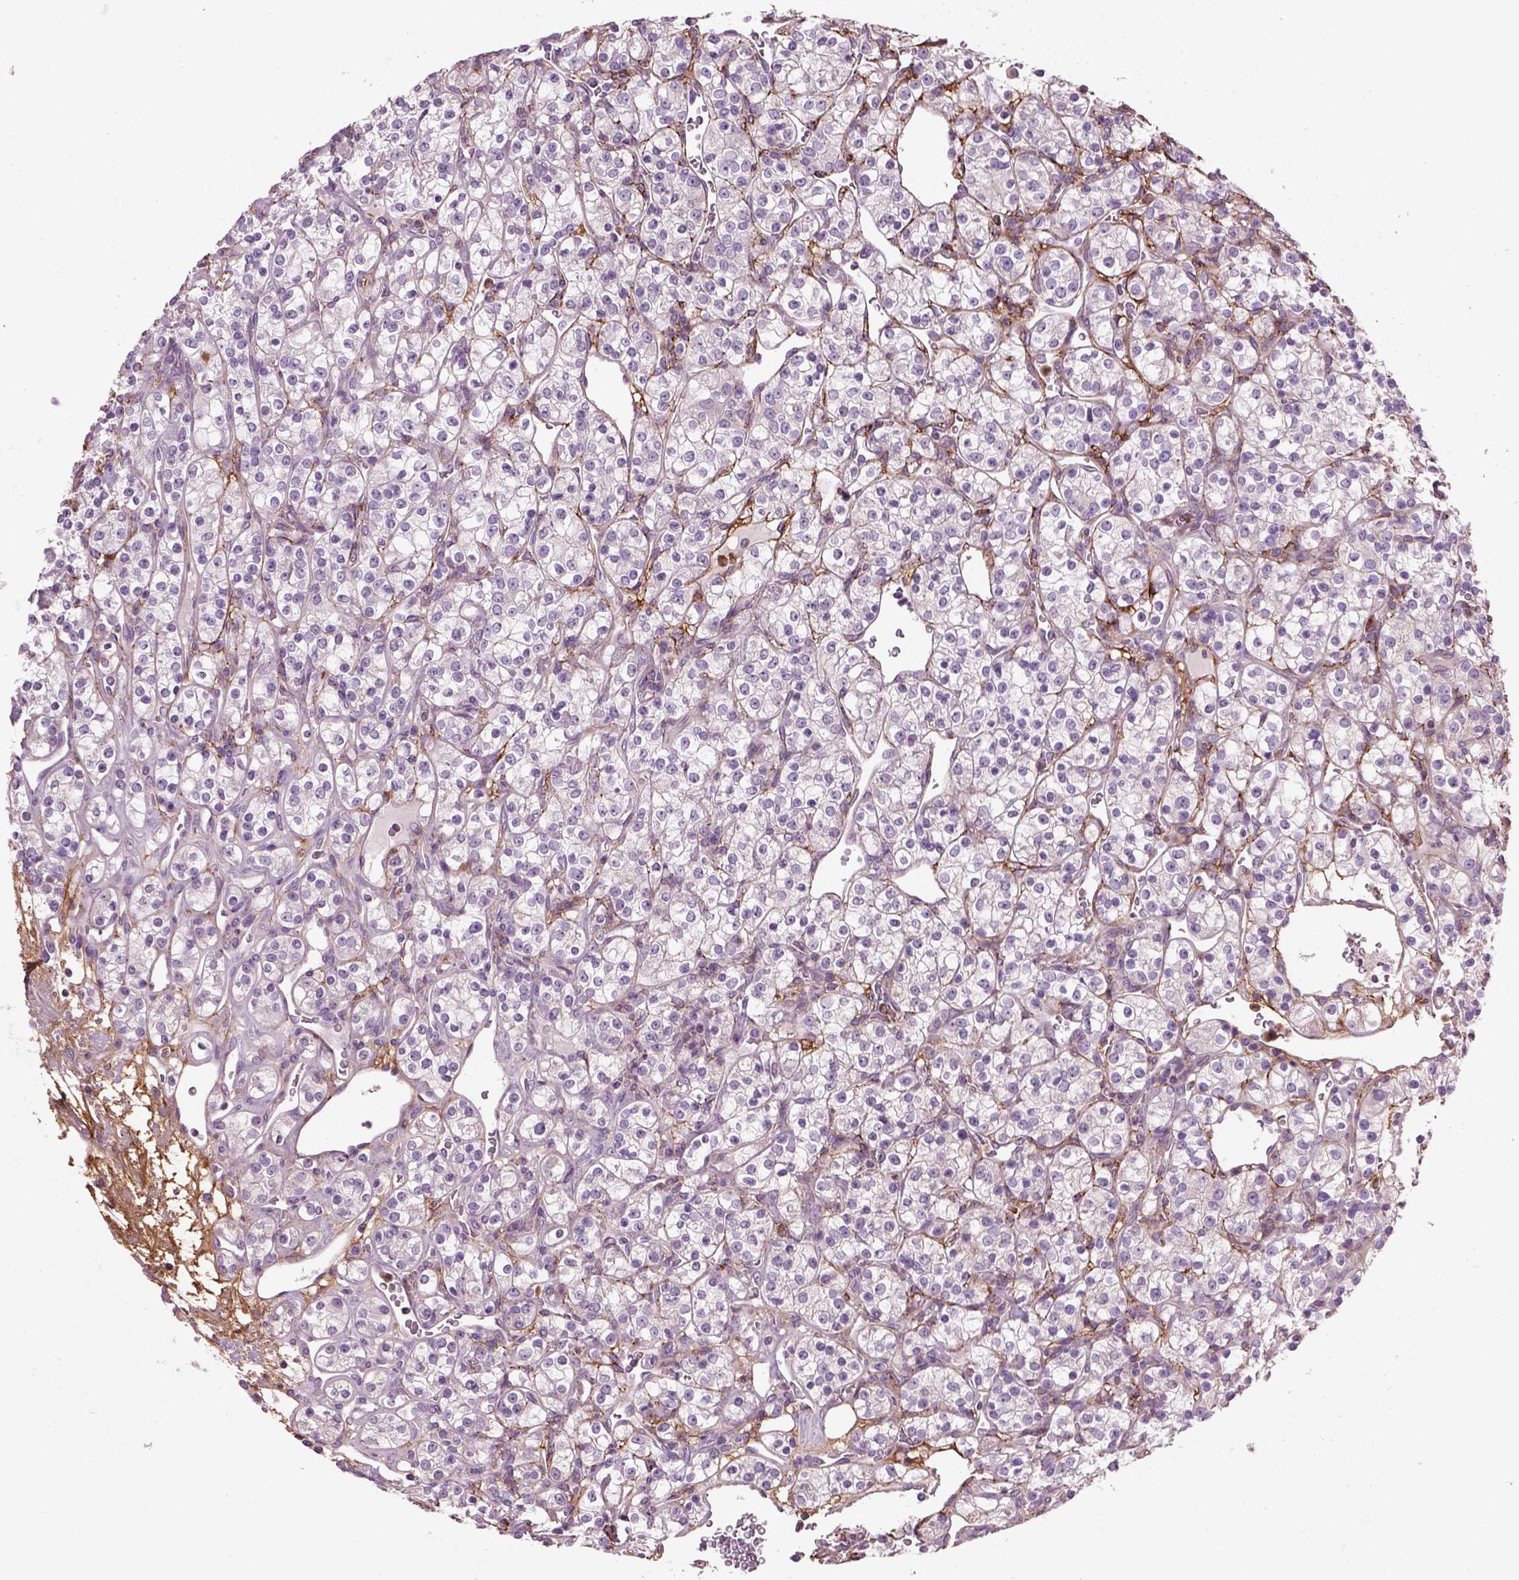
{"staining": {"intensity": "negative", "quantity": "none", "location": "none"}, "tissue": "renal cancer", "cell_type": "Tumor cells", "image_type": "cancer", "snomed": [{"axis": "morphology", "description": "Adenocarcinoma, NOS"}, {"axis": "topography", "description": "Kidney"}], "caption": "This is a photomicrograph of IHC staining of renal cancer (adenocarcinoma), which shows no expression in tumor cells.", "gene": "EMILIN2", "patient": {"sex": "male", "age": 77}}